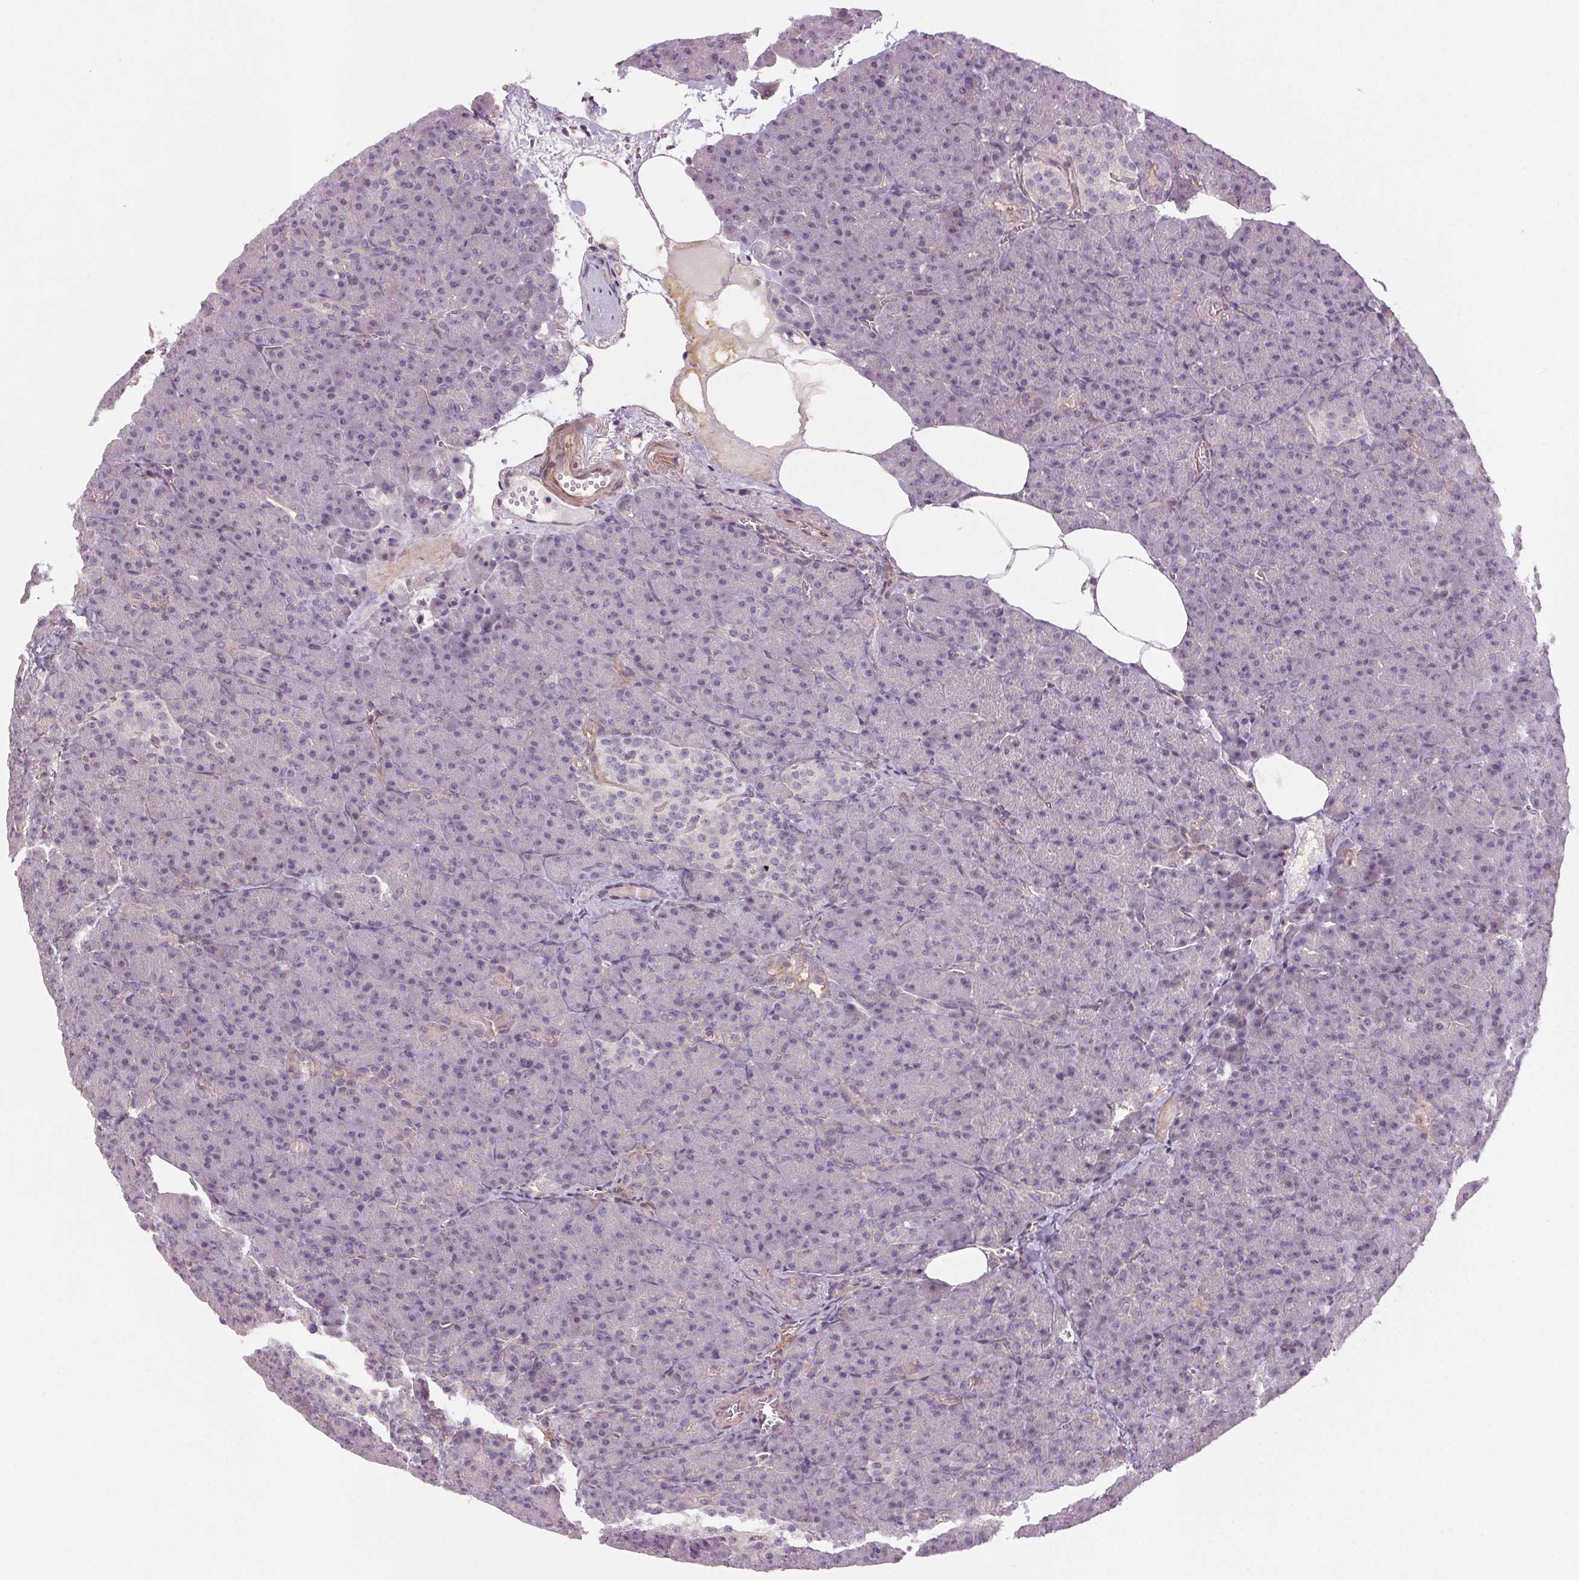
{"staining": {"intensity": "negative", "quantity": "none", "location": "none"}, "tissue": "pancreas", "cell_type": "Exocrine glandular cells", "image_type": "normal", "snomed": [{"axis": "morphology", "description": "Normal tissue, NOS"}, {"axis": "topography", "description": "Pancreas"}], "caption": "This is an immunohistochemistry image of benign human pancreas. There is no staining in exocrine glandular cells.", "gene": "CCSER1", "patient": {"sex": "female", "age": 74}}